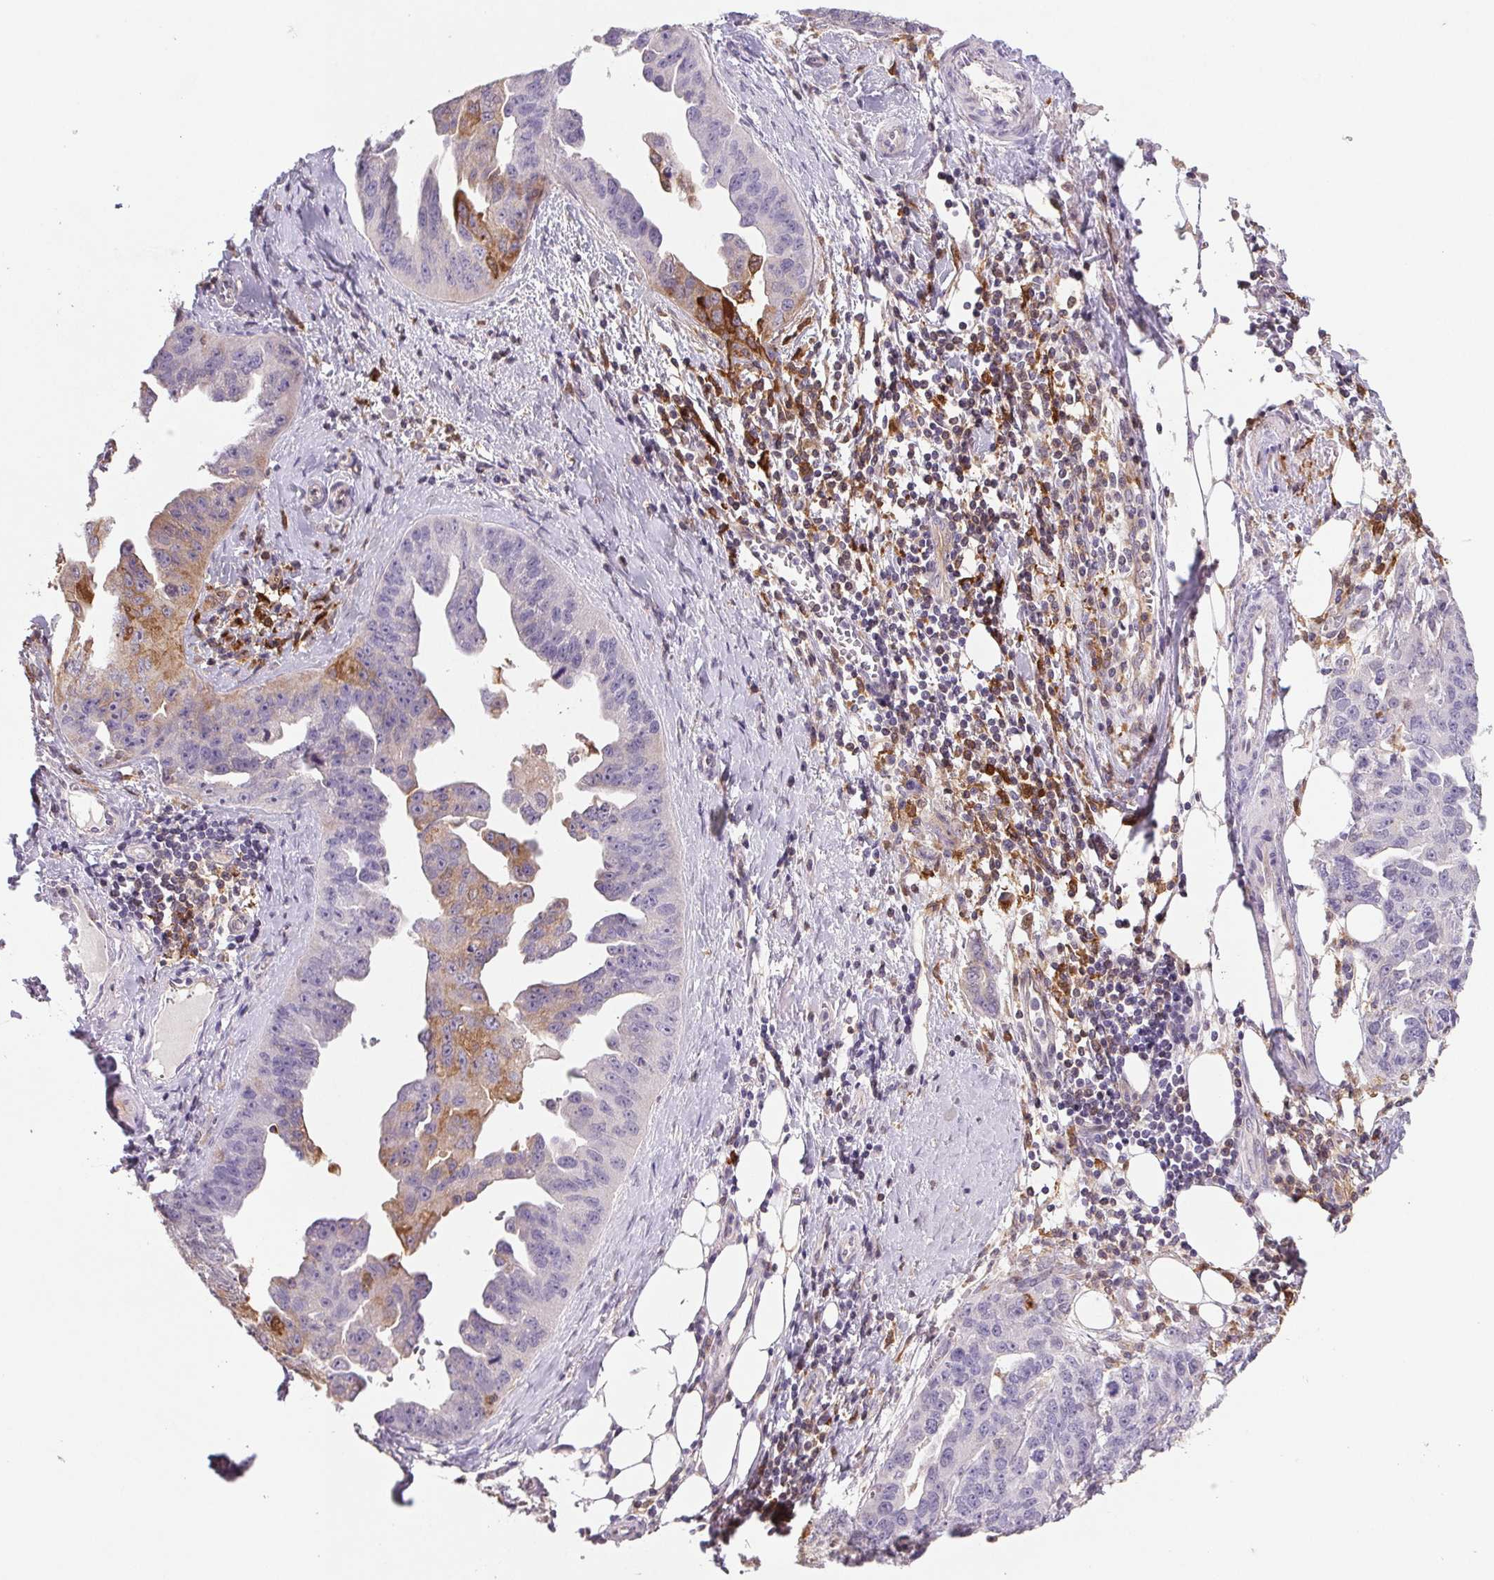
{"staining": {"intensity": "moderate", "quantity": "<25%", "location": "cytoplasmic/membranous"}, "tissue": "ovarian cancer", "cell_type": "Tumor cells", "image_type": "cancer", "snomed": [{"axis": "morphology", "description": "Cystadenocarcinoma, serous, NOS"}, {"axis": "topography", "description": "Ovary"}], "caption": "A micrograph of serous cystadenocarcinoma (ovarian) stained for a protein demonstrates moderate cytoplasmic/membranous brown staining in tumor cells.", "gene": "GBP1", "patient": {"sex": "female", "age": 75}}